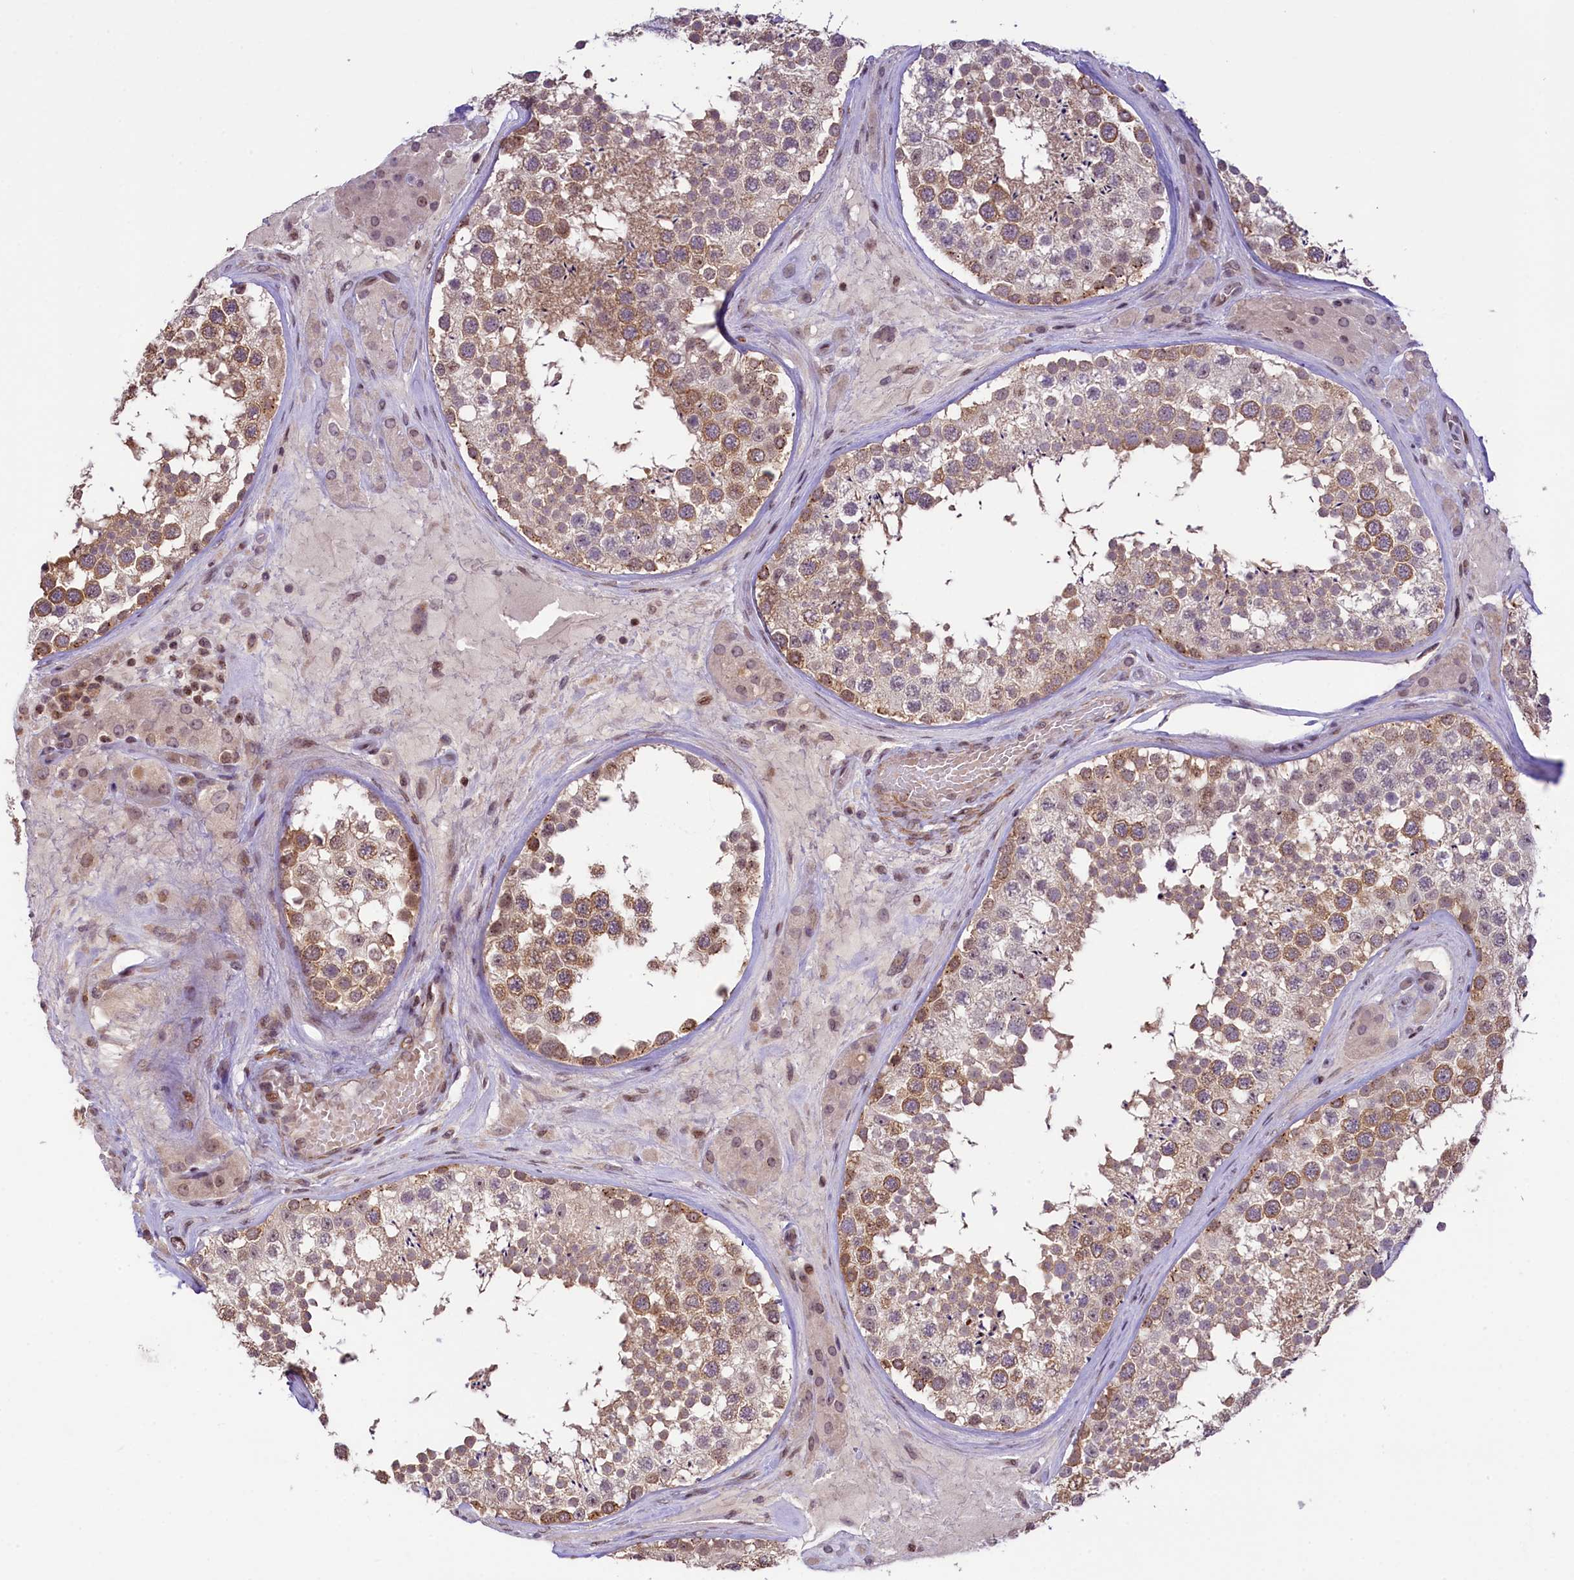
{"staining": {"intensity": "moderate", "quantity": ">75%", "location": "cytoplasmic/membranous,nuclear"}, "tissue": "testis", "cell_type": "Cells in seminiferous ducts", "image_type": "normal", "snomed": [{"axis": "morphology", "description": "Normal tissue, NOS"}, {"axis": "topography", "description": "Testis"}], "caption": "Immunohistochemistry staining of benign testis, which demonstrates medium levels of moderate cytoplasmic/membranous,nuclear positivity in about >75% of cells in seminiferous ducts indicating moderate cytoplasmic/membranous,nuclear protein staining. The staining was performed using DAB (3,3'-diaminobenzidine) (brown) for protein detection and nuclei were counterstained in hematoxylin (blue).", "gene": "RBBP8", "patient": {"sex": "male", "age": 46}}